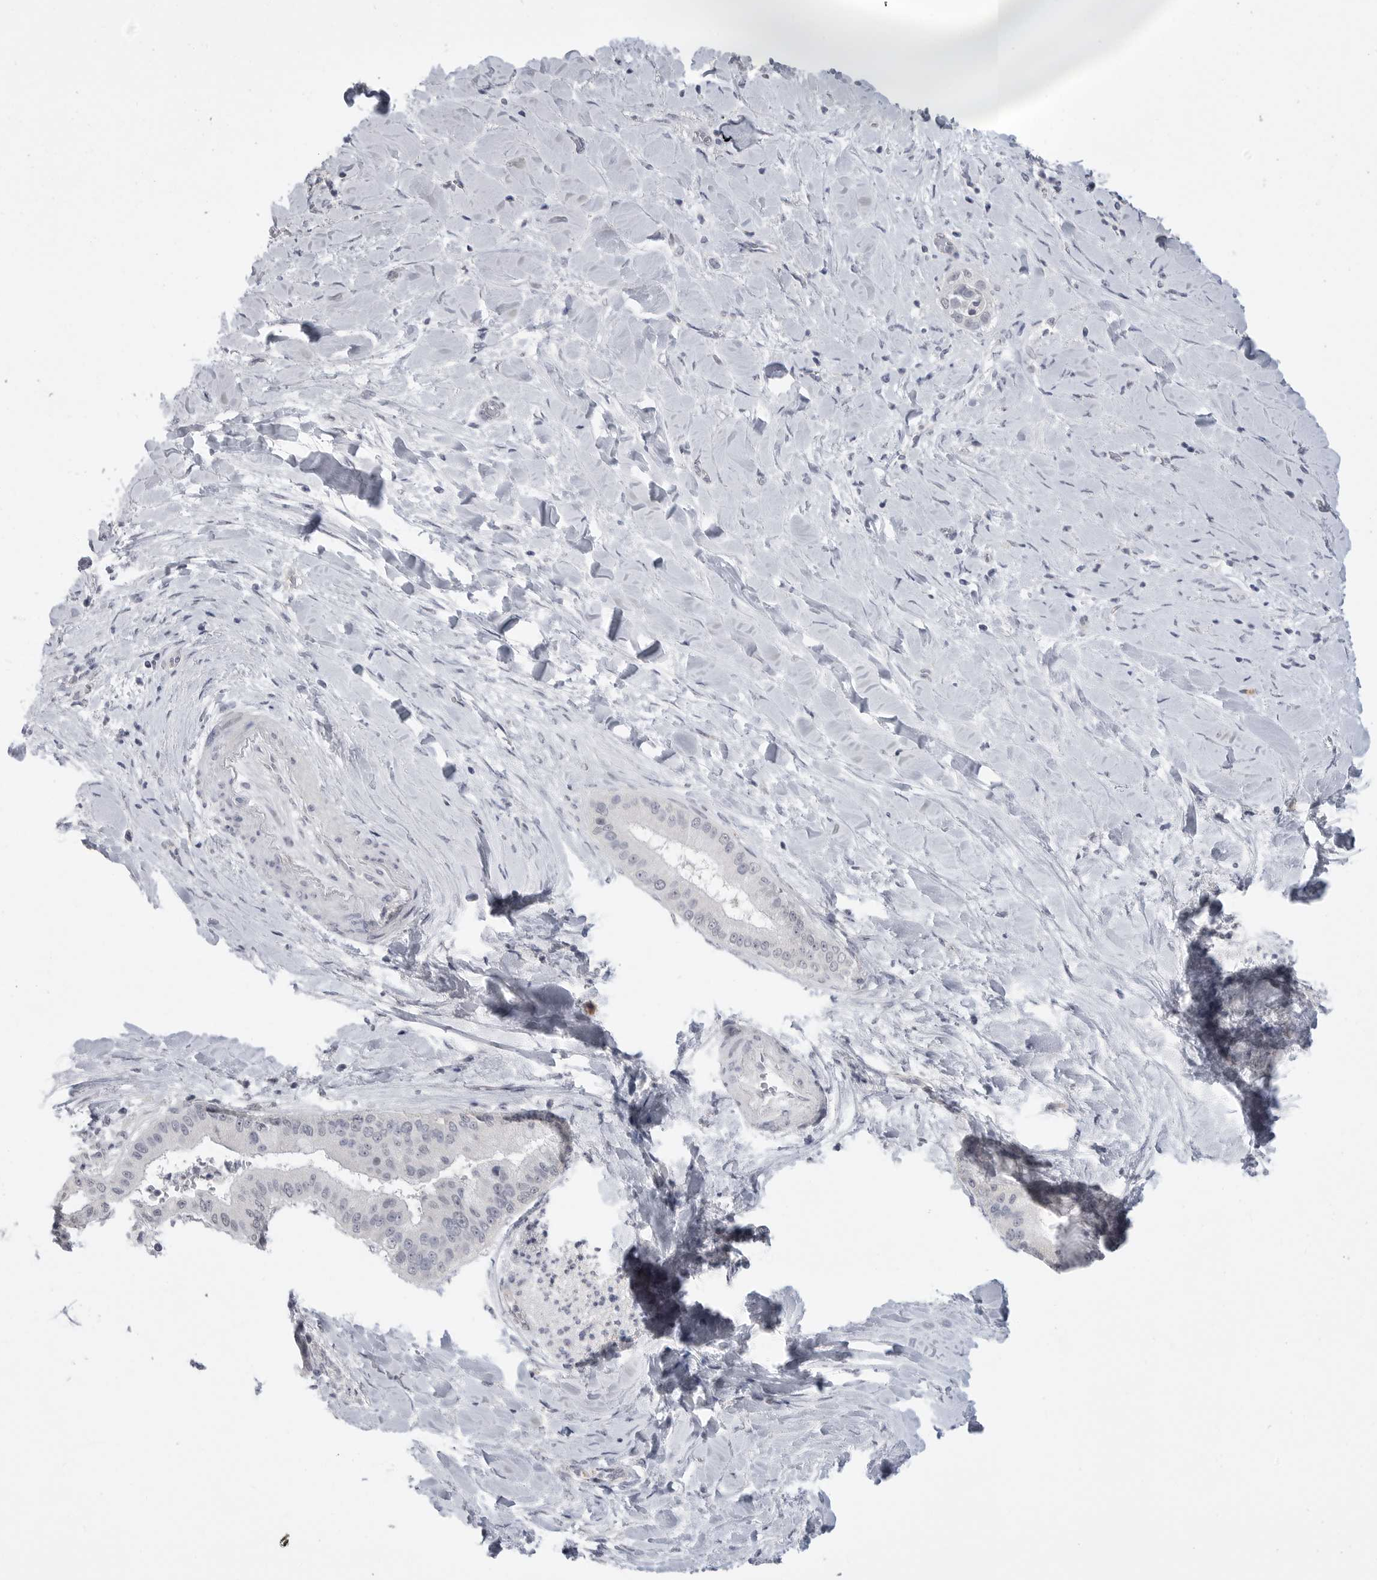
{"staining": {"intensity": "negative", "quantity": "none", "location": "none"}, "tissue": "liver cancer", "cell_type": "Tumor cells", "image_type": "cancer", "snomed": [{"axis": "morphology", "description": "Cholangiocarcinoma"}, {"axis": "topography", "description": "Liver"}], "caption": "Immunohistochemical staining of liver cancer (cholangiocarcinoma) reveals no significant expression in tumor cells.", "gene": "FBXO43", "patient": {"sex": "female", "age": 54}}